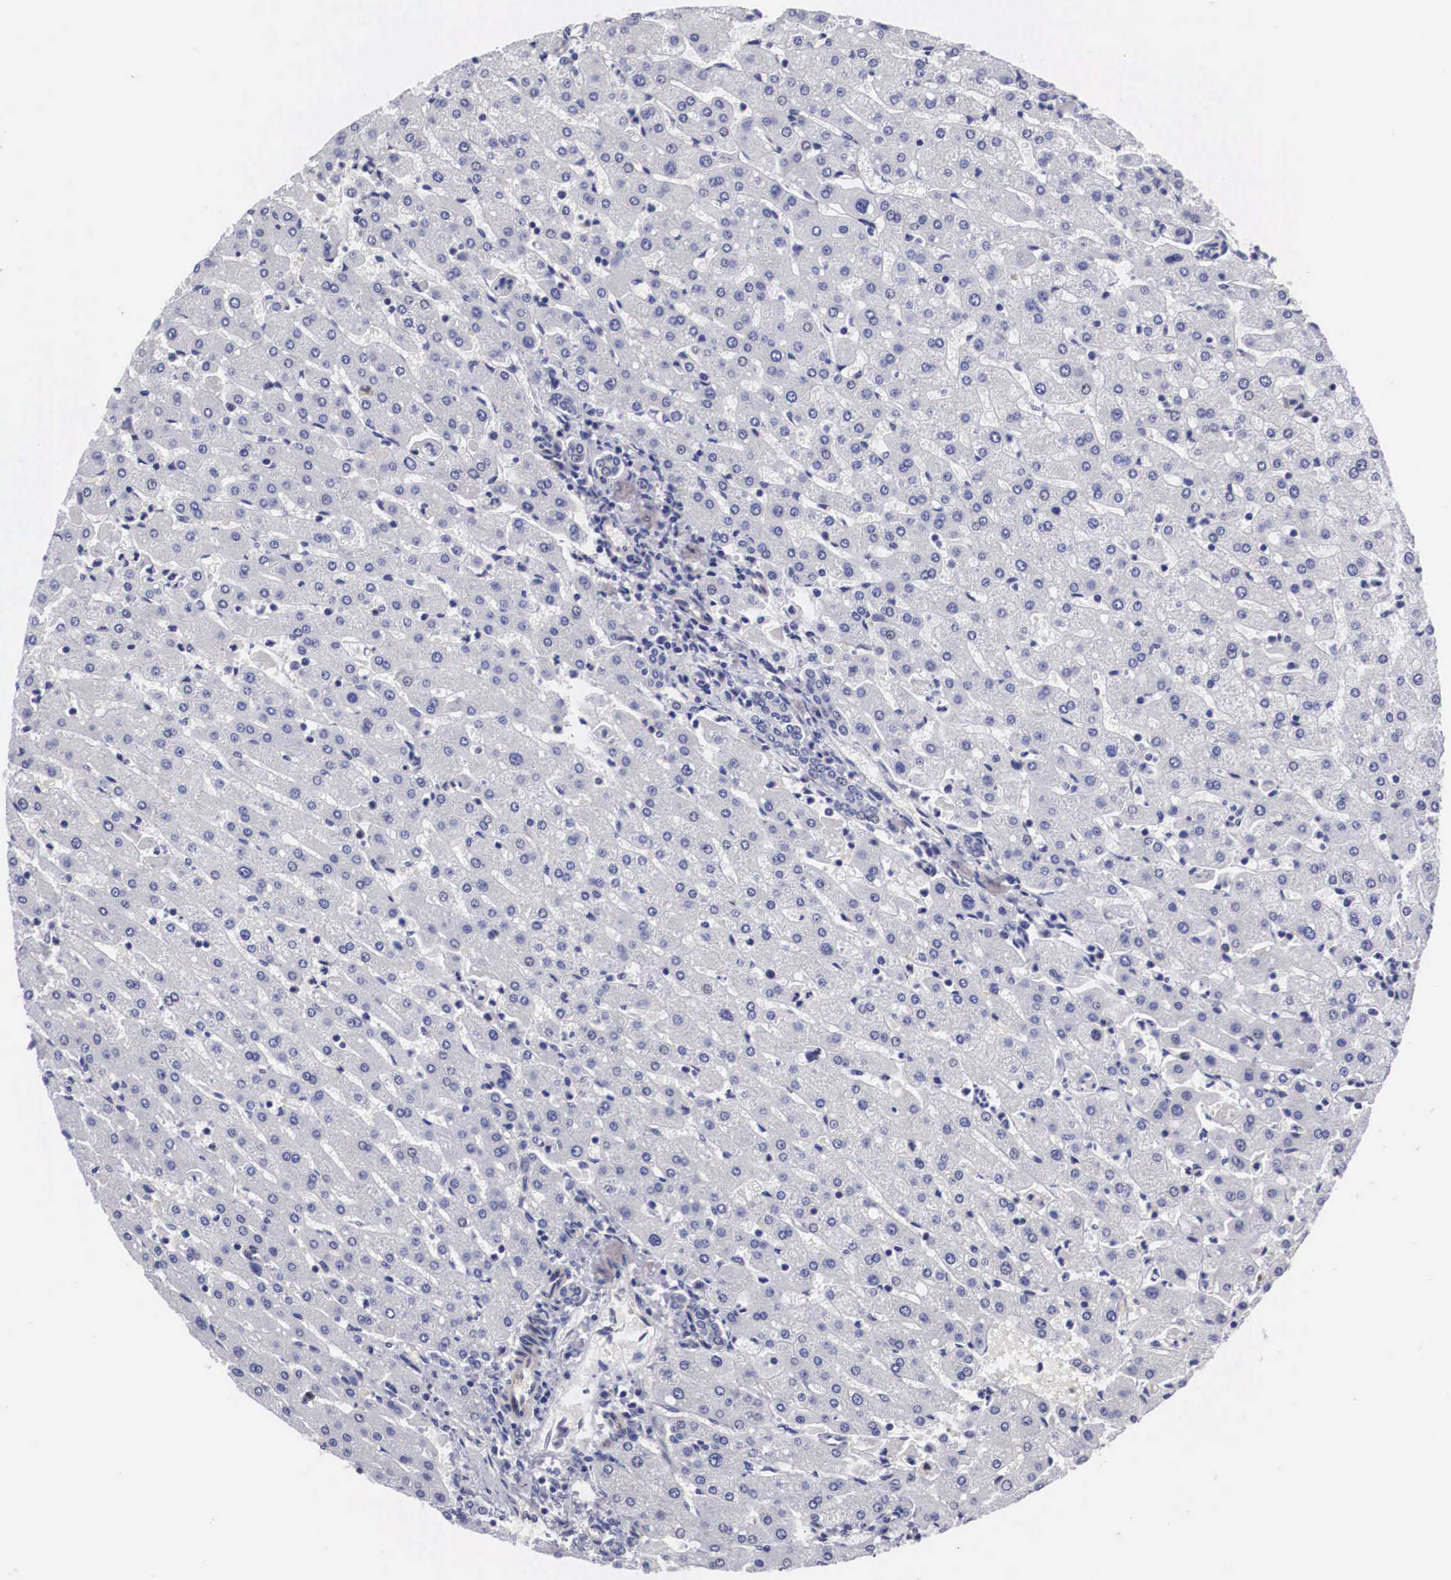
{"staining": {"intensity": "negative", "quantity": "none", "location": "none"}, "tissue": "liver", "cell_type": "Cholangiocytes", "image_type": "normal", "snomed": [{"axis": "morphology", "description": "Normal tissue, NOS"}, {"axis": "topography", "description": "Liver"}], "caption": "Immunohistochemical staining of unremarkable liver demonstrates no significant positivity in cholangiocytes.", "gene": "MAST4", "patient": {"sex": "female", "age": 30}}